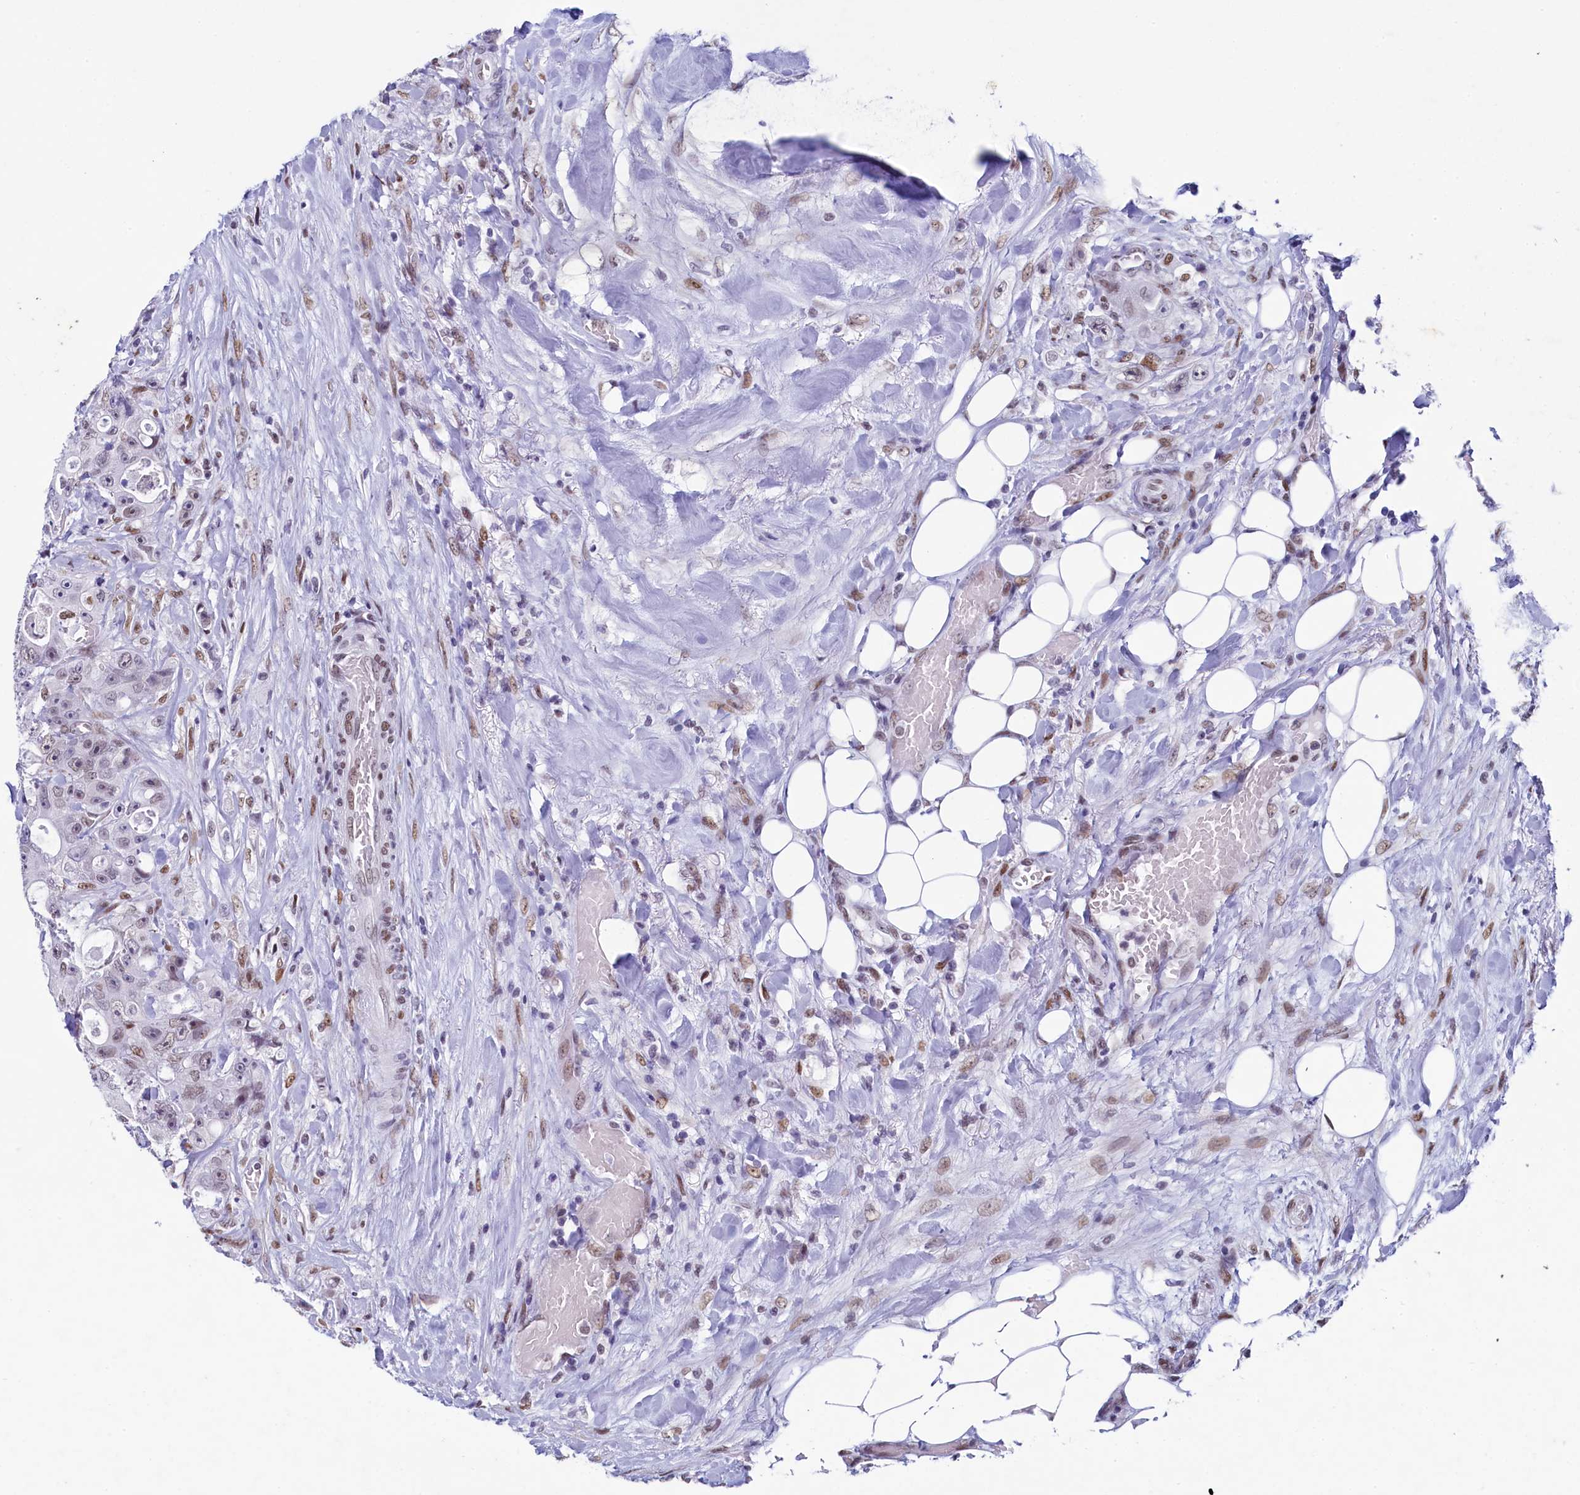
{"staining": {"intensity": "moderate", "quantity": "25%-75%", "location": "nuclear"}, "tissue": "colorectal cancer", "cell_type": "Tumor cells", "image_type": "cancer", "snomed": [{"axis": "morphology", "description": "Adenocarcinoma, NOS"}, {"axis": "topography", "description": "Colon"}], "caption": "This is a photomicrograph of immunohistochemistry staining of colorectal cancer (adenocarcinoma), which shows moderate expression in the nuclear of tumor cells.", "gene": "SUGP2", "patient": {"sex": "female", "age": 46}}